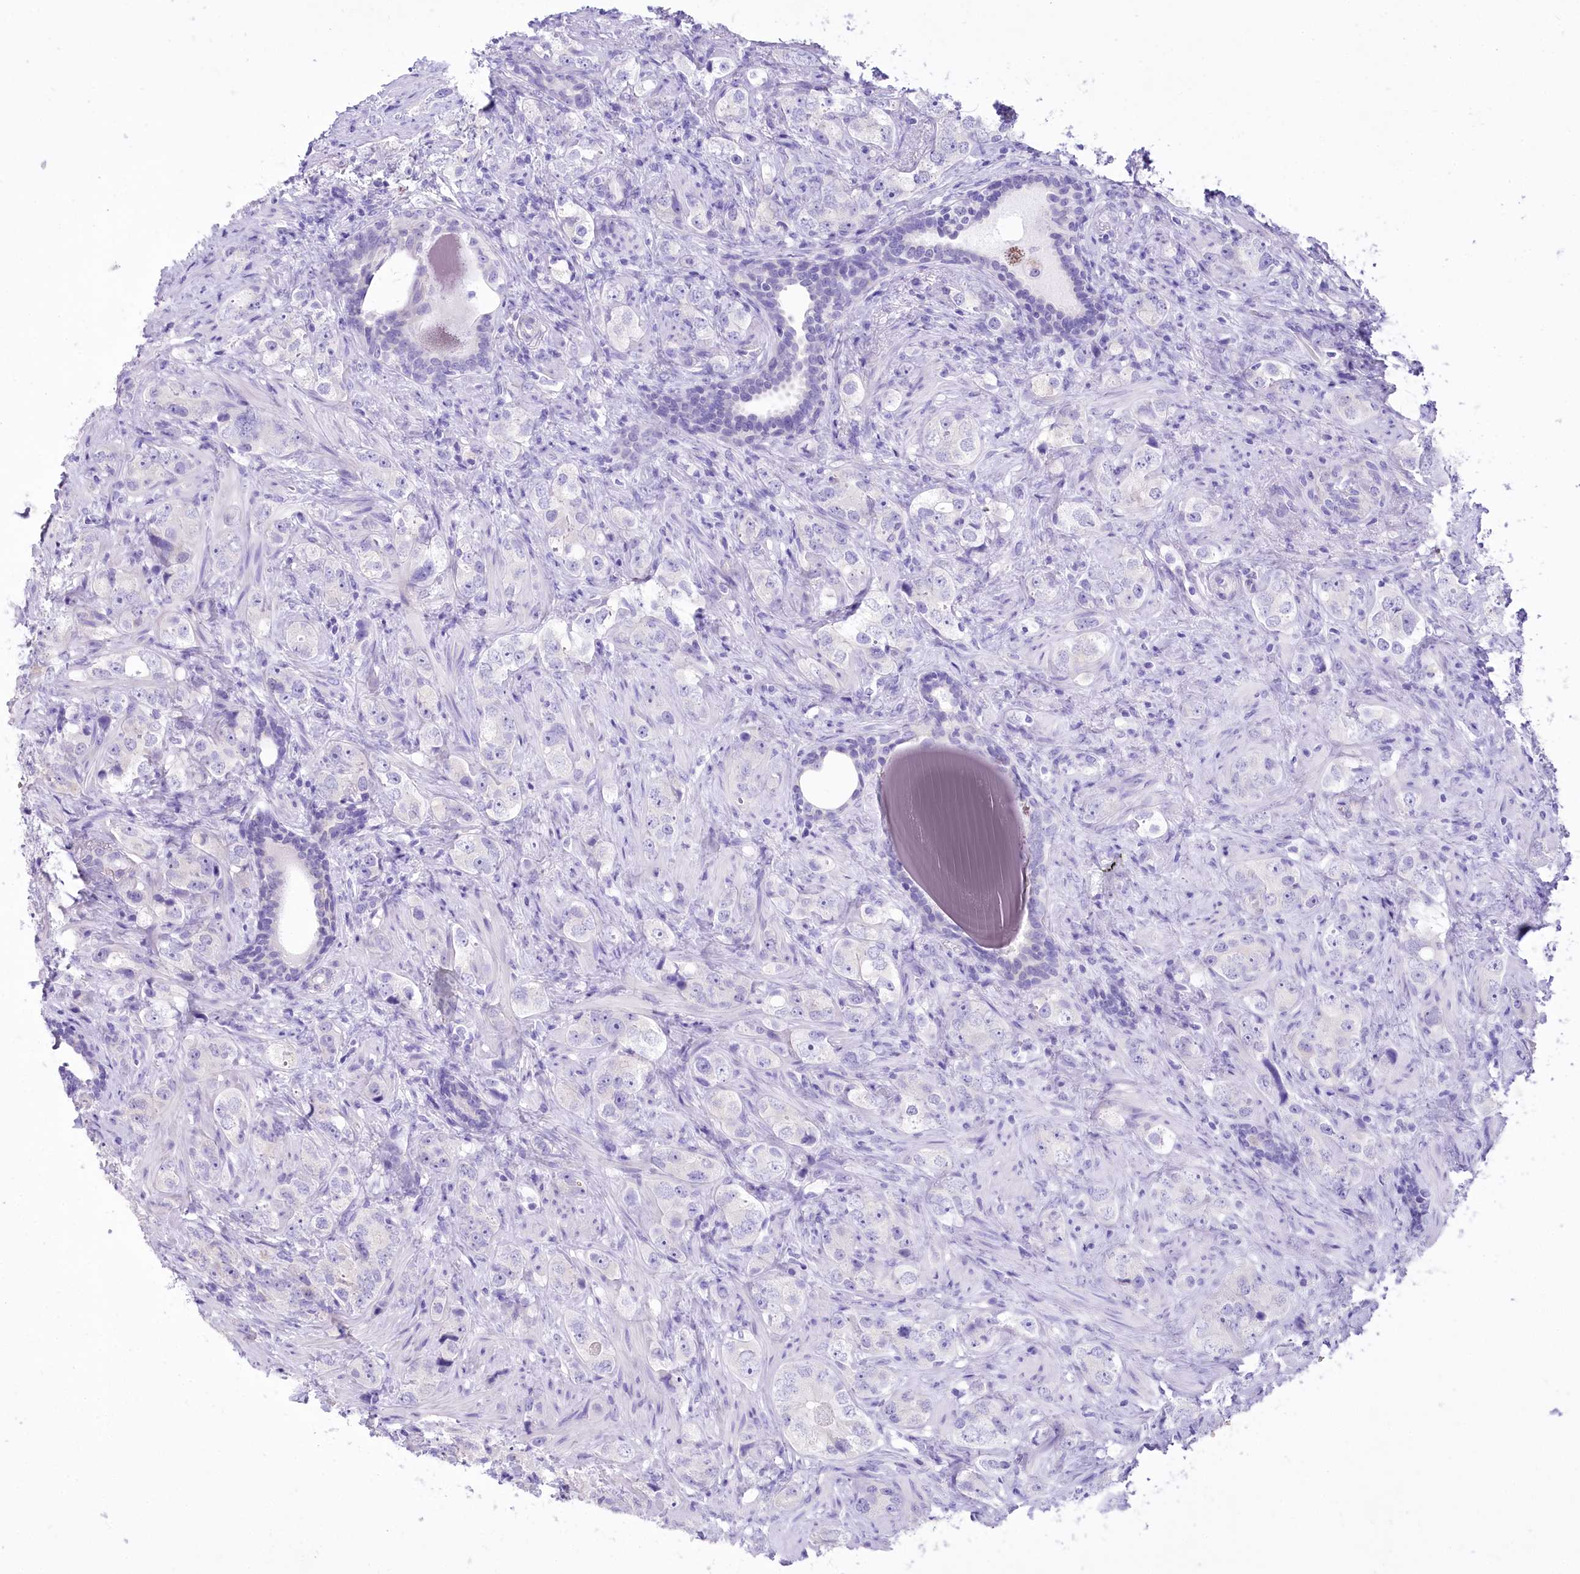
{"staining": {"intensity": "negative", "quantity": "none", "location": "none"}, "tissue": "prostate cancer", "cell_type": "Tumor cells", "image_type": "cancer", "snomed": [{"axis": "morphology", "description": "Adenocarcinoma, High grade"}, {"axis": "topography", "description": "Prostate"}], "caption": "Immunohistochemical staining of human adenocarcinoma (high-grade) (prostate) exhibits no significant positivity in tumor cells.", "gene": "PBLD", "patient": {"sex": "male", "age": 63}}